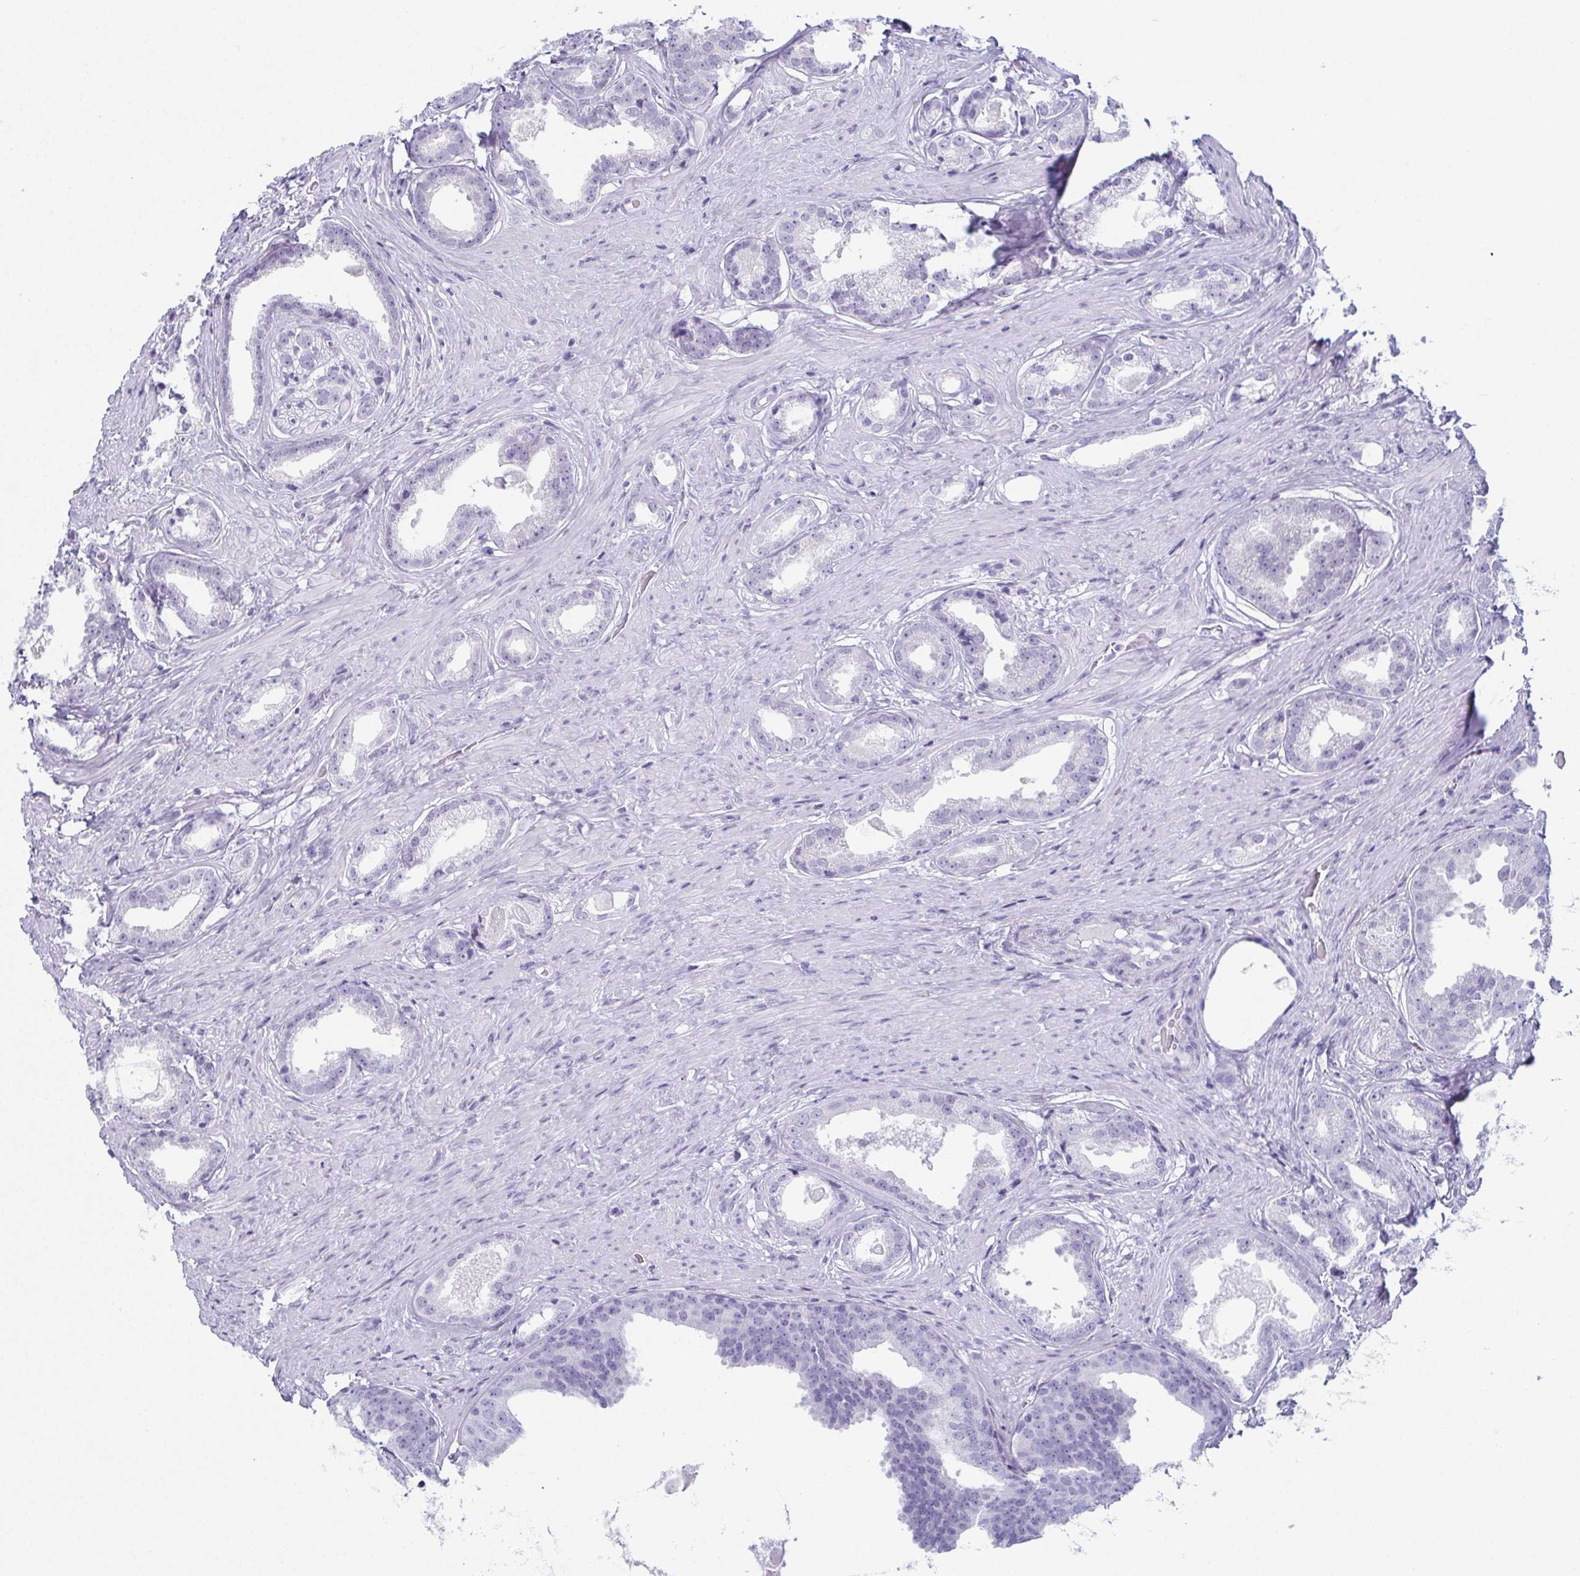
{"staining": {"intensity": "negative", "quantity": "none", "location": "none"}, "tissue": "prostate cancer", "cell_type": "Tumor cells", "image_type": "cancer", "snomed": [{"axis": "morphology", "description": "Adenocarcinoma, Low grade"}, {"axis": "topography", "description": "Prostate"}], "caption": "Photomicrograph shows no significant protein expression in tumor cells of low-grade adenocarcinoma (prostate).", "gene": "ENKUR", "patient": {"sex": "male", "age": 65}}